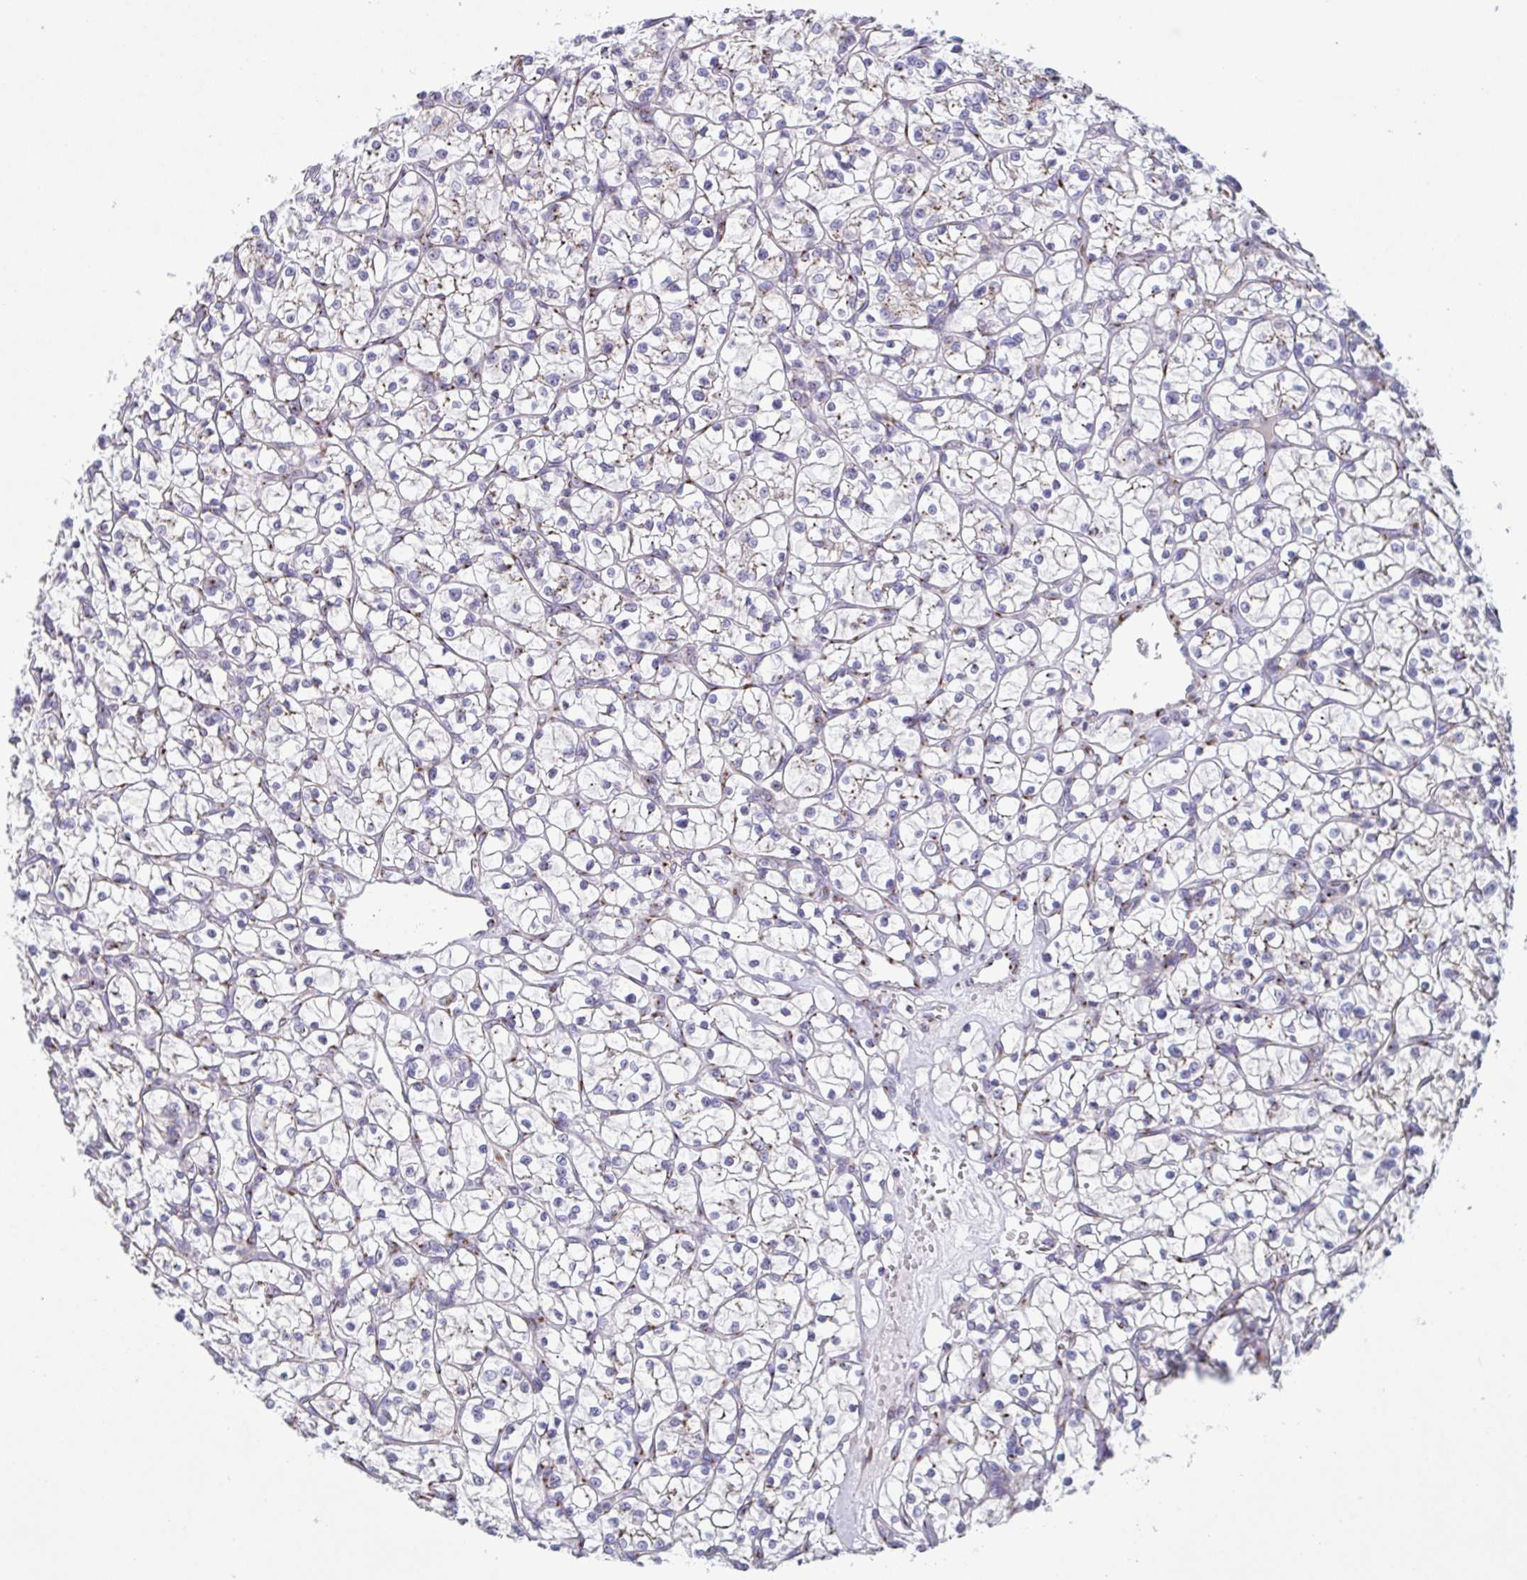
{"staining": {"intensity": "weak", "quantity": "25%-75%", "location": "cytoplasmic/membranous"}, "tissue": "renal cancer", "cell_type": "Tumor cells", "image_type": "cancer", "snomed": [{"axis": "morphology", "description": "Adenocarcinoma, NOS"}, {"axis": "topography", "description": "Kidney"}], "caption": "Immunohistochemical staining of renal cancer exhibits low levels of weak cytoplasmic/membranous protein staining in about 25%-75% of tumor cells. The staining was performed using DAB (3,3'-diaminobenzidine) to visualize the protein expression in brown, while the nuclei were stained in blue with hematoxylin (Magnification: 20x).", "gene": "COL17A1", "patient": {"sex": "female", "age": 64}}